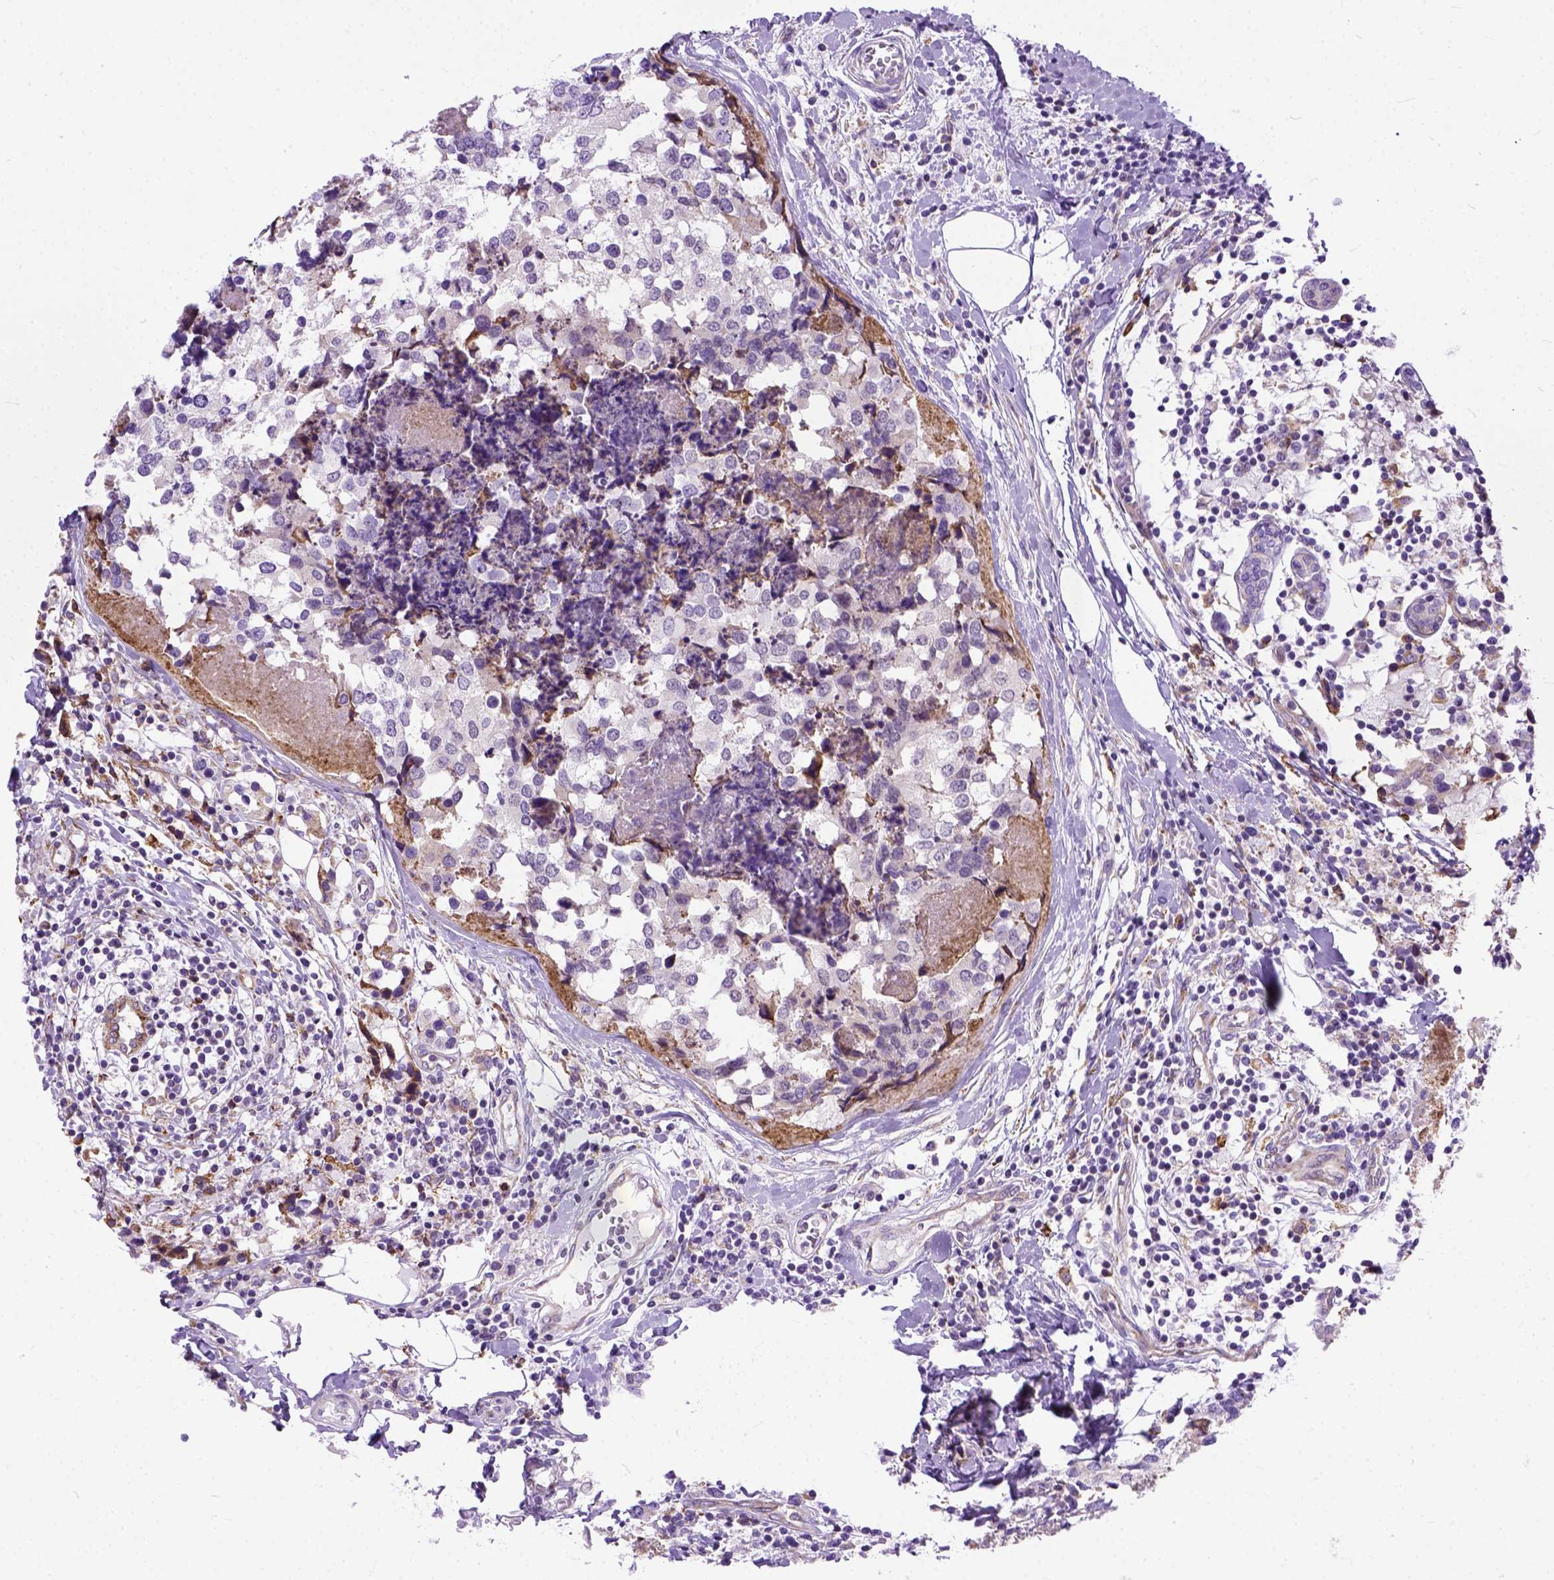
{"staining": {"intensity": "negative", "quantity": "none", "location": "none"}, "tissue": "breast cancer", "cell_type": "Tumor cells", "image_type": "cancer", "snomed": [{"axis": "morphology", "description": "Lobular carcinoma"}, {"axis": "topography", "description": "Breast"}], "caption": "Tumor cells show no significant protein expression in breast cancer.", "gene": "PLK4", "patient": {"sex": "female", "age": 59}}